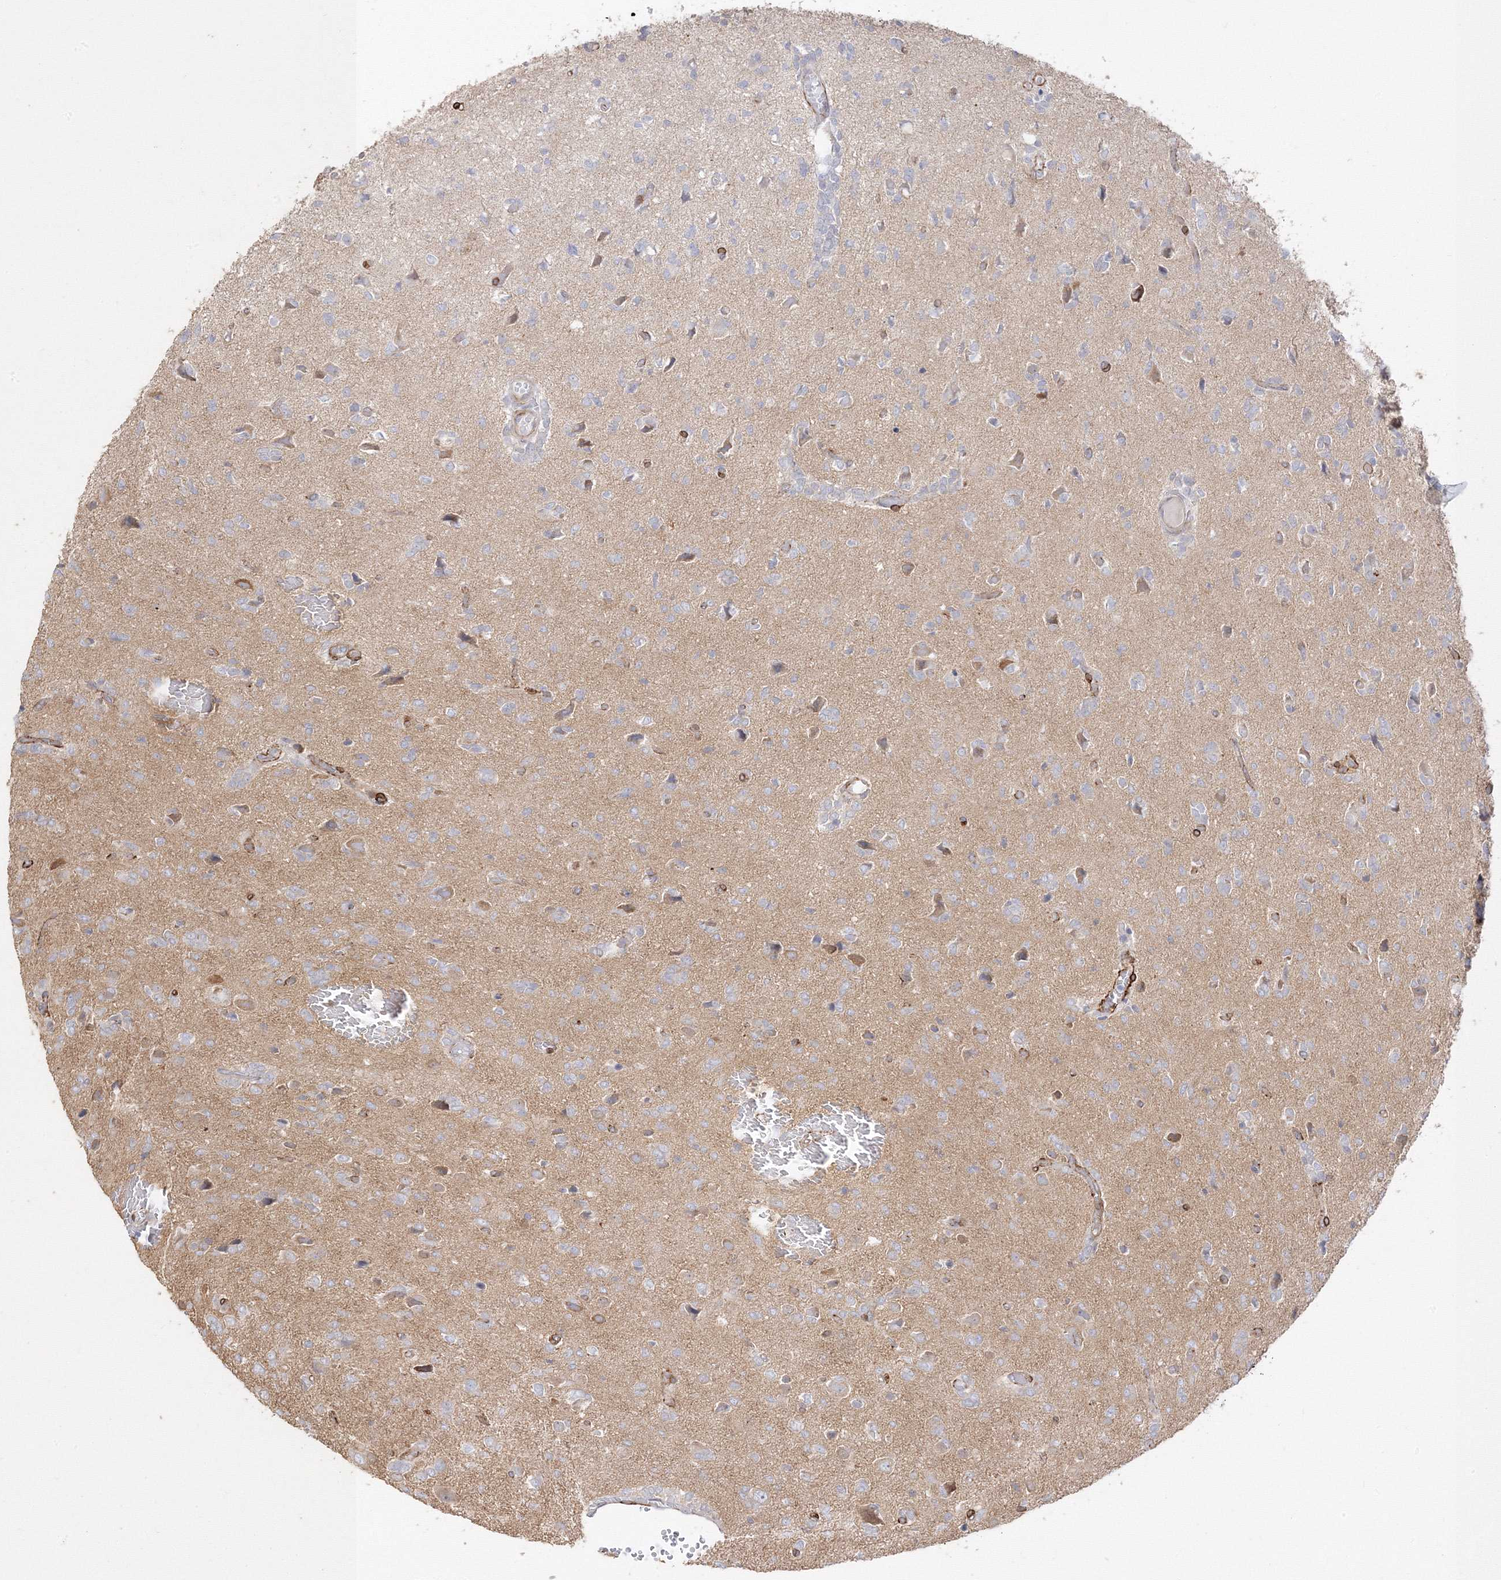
{"staining": {"intensity": "negative", "quantity": "none", "location": "none"}, "tissue": "glioma", "cell_type": "Tumor cells", "image_type": "cancer", "snomed": [{"axis": "morphology", "description": "Glioma, malignant, High grade"}, {"axis": "topography", "description": "Brain"}], "caption": "Tumor cells show no significant expression in high-grade glioma (malignant).", "gene": "C2CD2", "patient": {"sex": "female", "age": 59}}